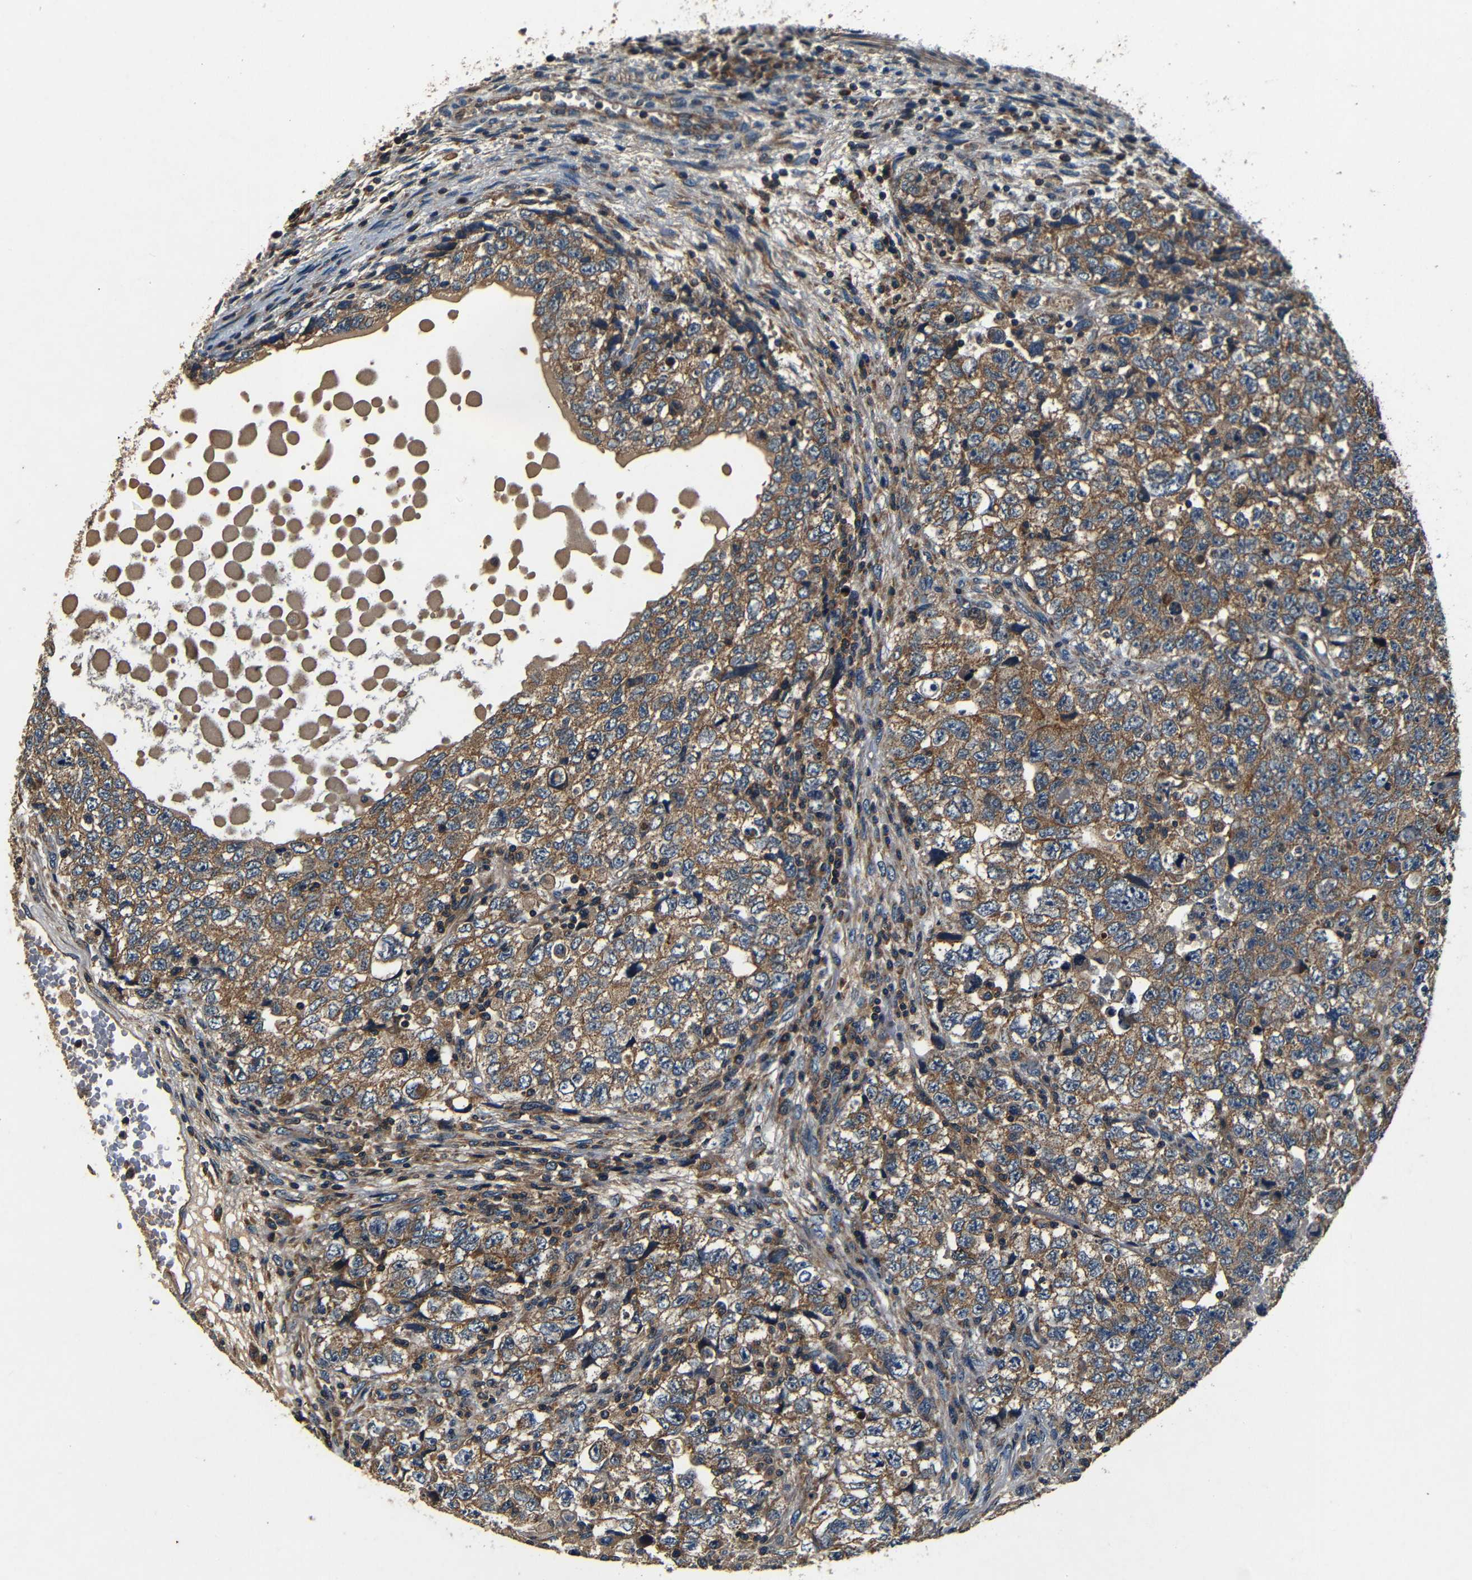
{"staining": {"intensity": "moderate", "quantity": ">75%", "location": "cytoplasmic/membranous"}, "tissue": "testis cancer", "cell_type": "Tumor cells", "image_type": "cancer", "snomed": [{"axis": "morphology", "description": "Carcinoma, Embryonal, NOS"}, {"axis": "topography", "description": "Testis"}], "caption": "Embryonal carcinoma (testis) tissue shows moderate cytoplasmic/membranous expression in approximately >75% of tumor cells, visualized by immunohistochemistry.", "gene": "MTX1", "patient": {"sex": "male", "age": 36}}